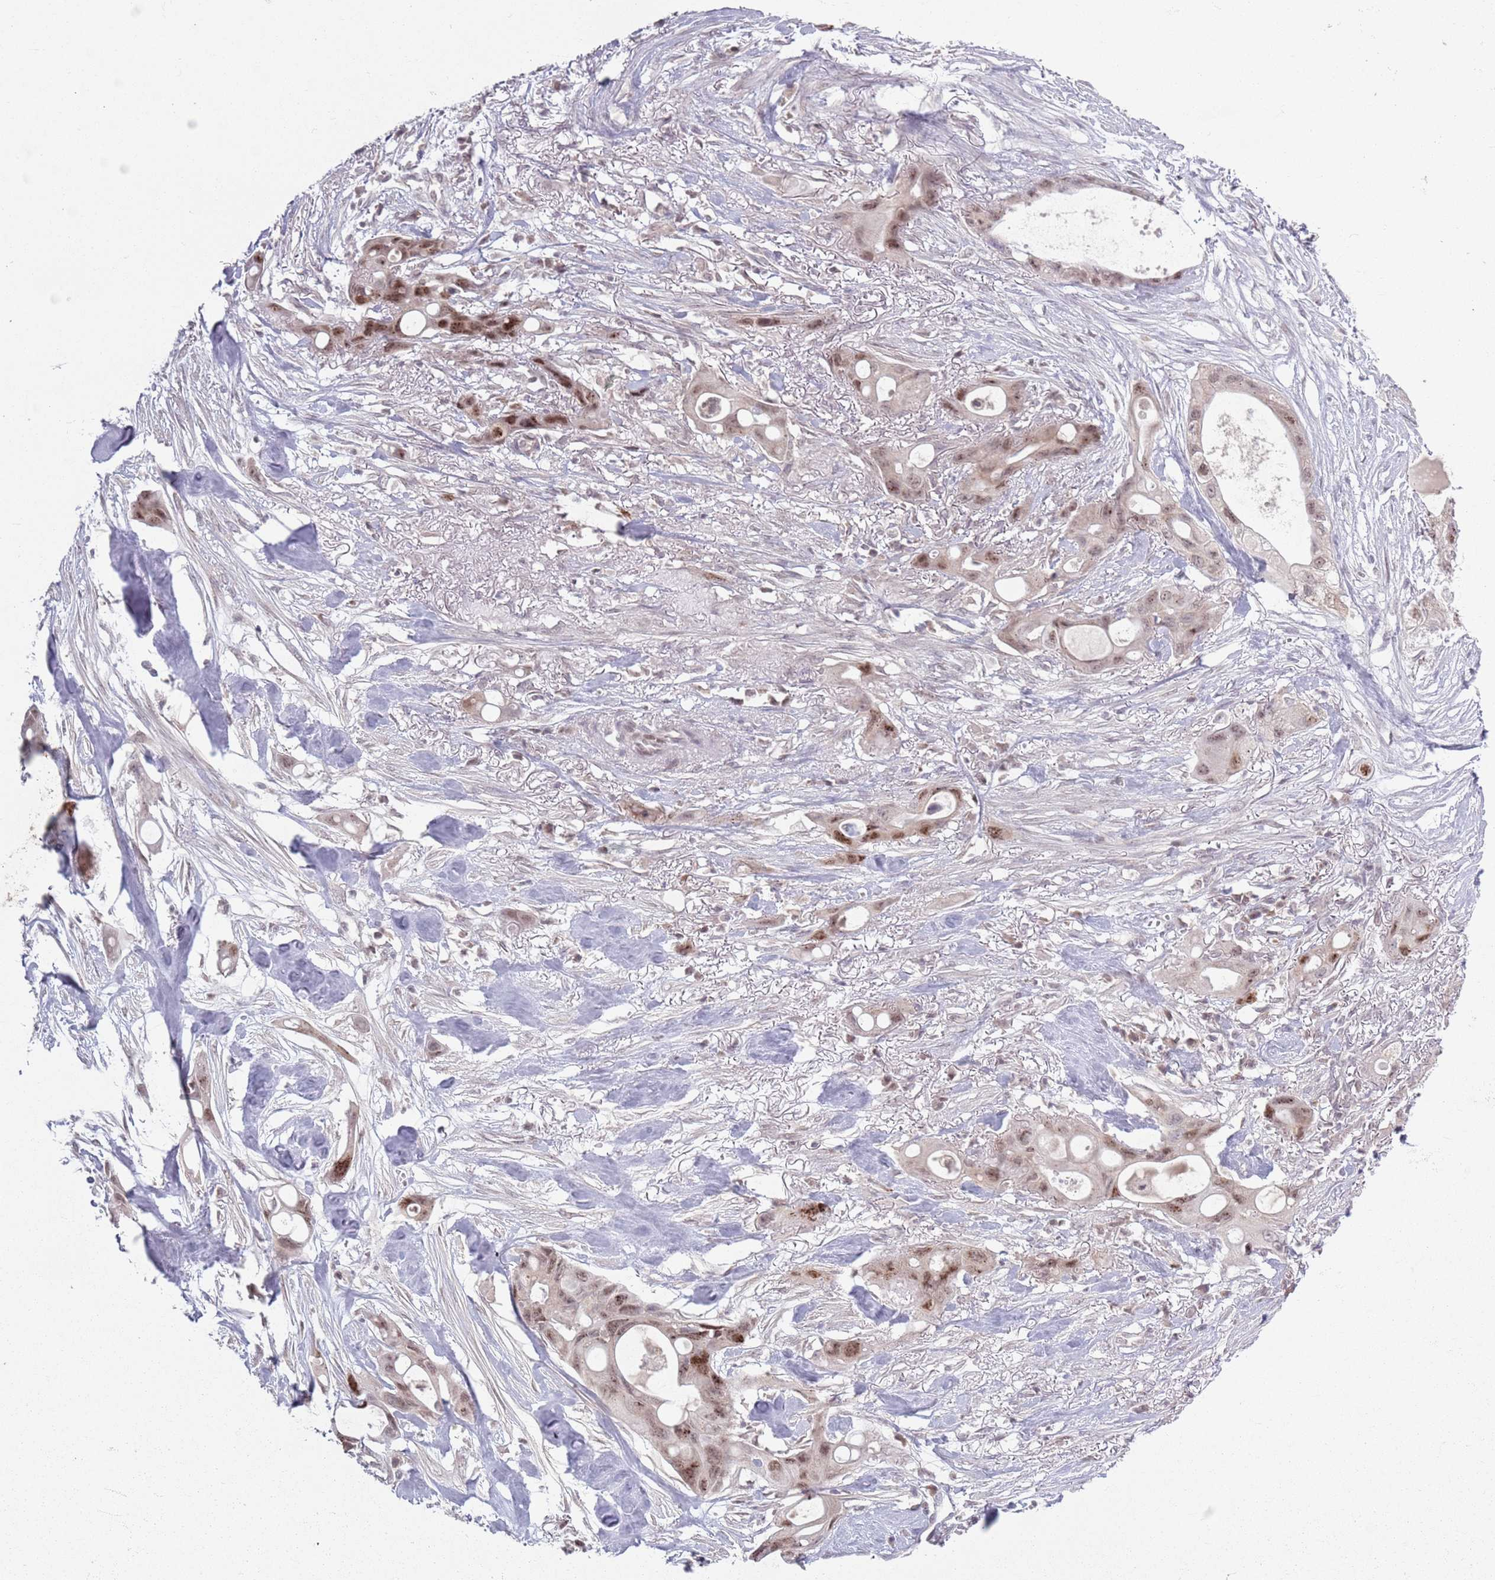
{"staining": {"intensity": "moderate", "quantity": ">75%", "location": "nuclear"}, "tissue": "ovarian cancer", "cell_type": "Tumor cells", "image_type": "cancer", "snomed": [{"axis": "morphology", "description": "Cystadenocarcinoma, mucinous, NOS"}, {"axis": "topography", "description": "Ovary"}], "caption": "DAB immunohistochemical staining of ovarian cancer displays moderate nuclear protein staining in approximately >75% of tumor cells. (IHC, brightfield microscopy, high magnification).", "gene": "MRPL34", "patient": {"sex": "female", "age": 70}}